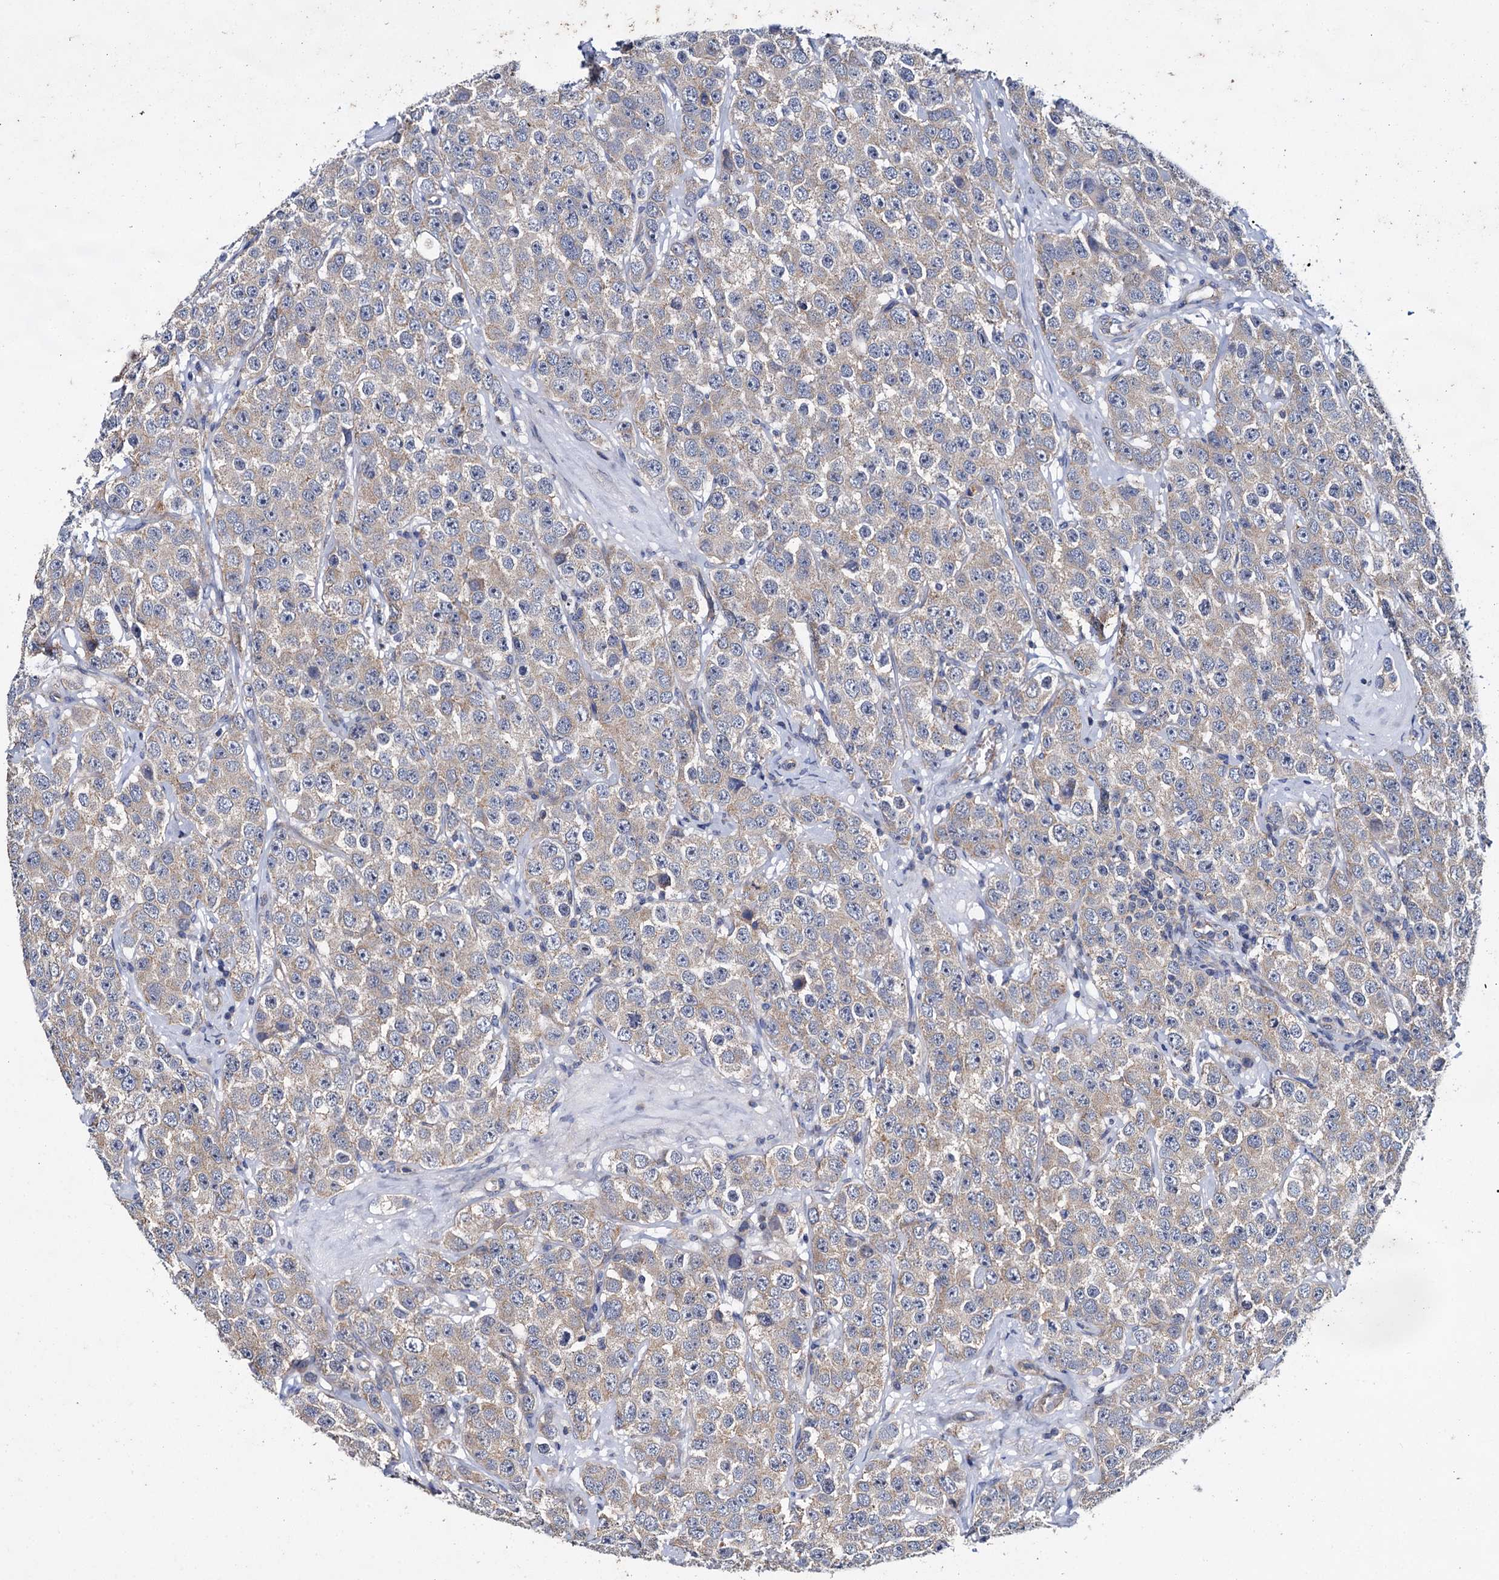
{"staining": {"intensity": "weak", "quantity": ">75%", "location": "cytoplasmic/membranous"}, "tissue": "testis cancer", "cell_type": "Tumor cells", "image_type": "cancer", "snomed": [{"axis": "morphology", "description": "Seminoma, NOS"}, {"axis": "topography", "description": "Testis"}], "caption": "Weak cytoplasmic/membranous protein positivity is identified in approximately >75% of tumor cells in testis cancer. (brown staining indicates protein expression, while blue staining denotes nuclei).", "gene": "CEP295", "patient": {"sex": "male", "age": 28}}